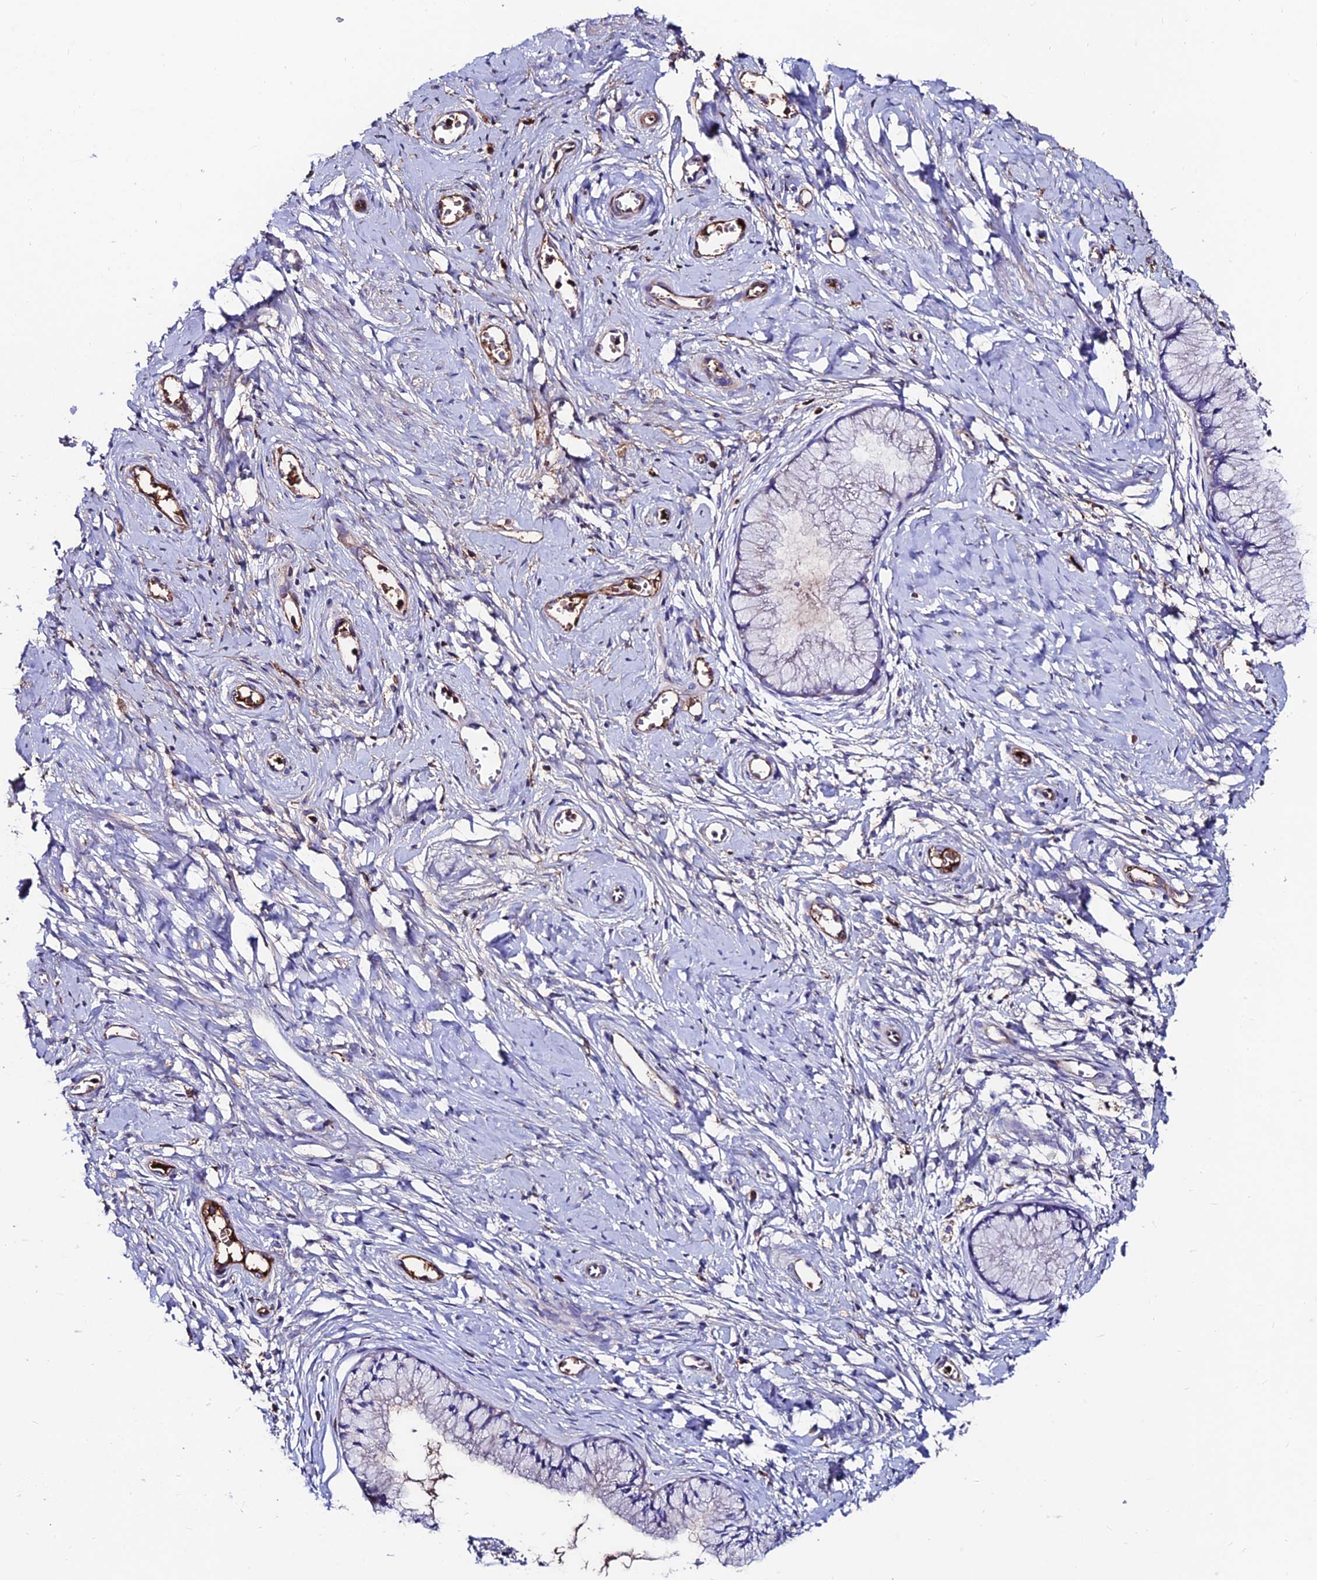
{"staining": {"intensity": "negative", "quantity": "none", "location": "none"}, "tissue": "cervix", "cell_type": "Glandular cells", "image_type": "normal", "snomed": [{"axis": "morphology", "description": "Normal tissue, NOS"}, {"axis": "topography", "description": "Cervix"}], "caption": "Glandular cells show no significant staining in unremarkable cervix. The staining is performed using DAB brown chromogen with nuclei counter-stained in using hematoxylin.", "gene": "SLC25A16", "patient": {"sex": "female", "age": 42}}